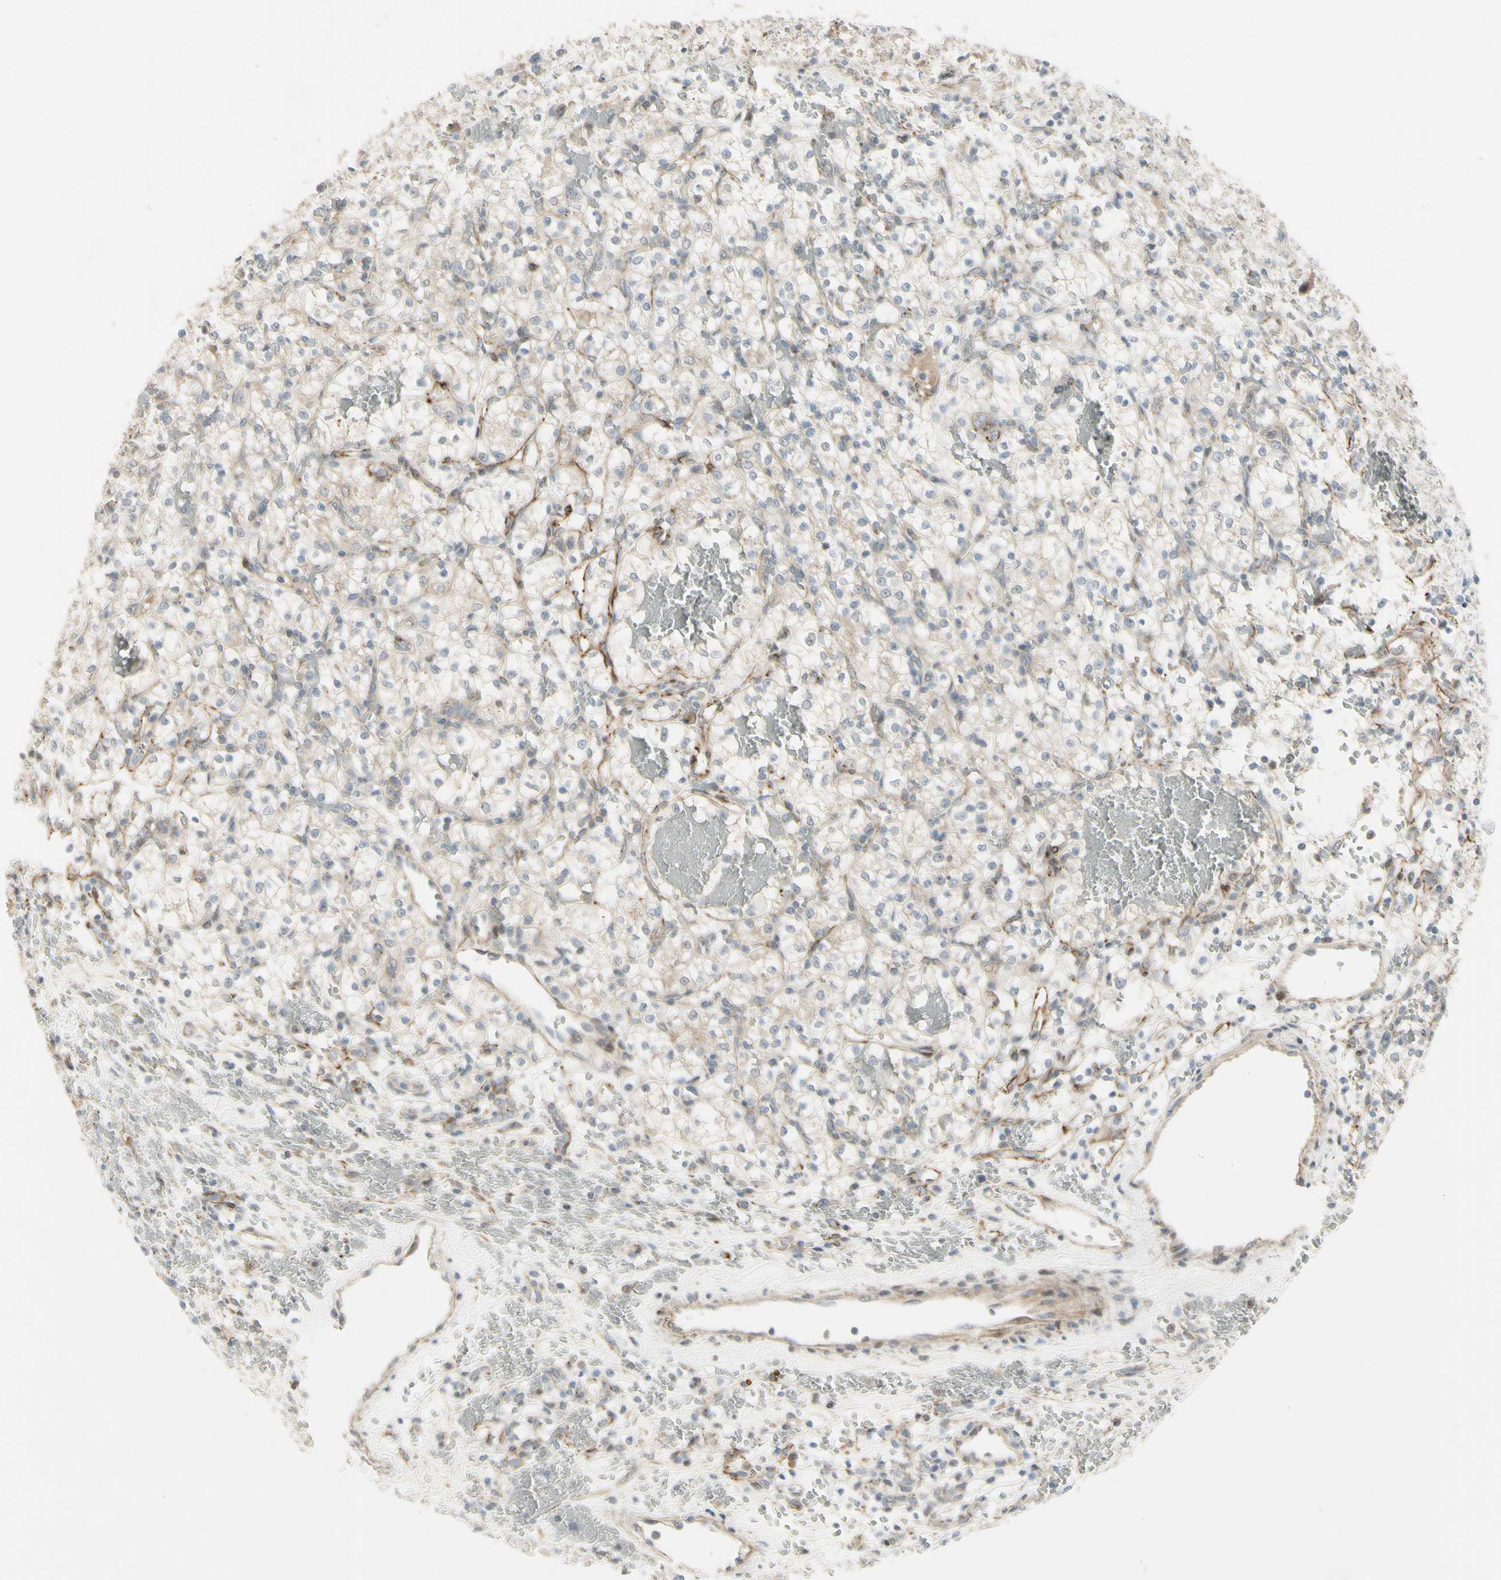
{"staining": {"intensity": "negative", "quantity": "none", "location": "none"}, "tissue": "renal cancer", "cell_type": "Tumor cells", "image_type": "cancer", "snomed": [{"axis": "morphology", "description": "Adenocarcinoma, NOS"}, {"axis": "topography", "description": "Kidney"}], "caption": "DAB (3,3'-diaminobenzidine) immunohistochemical staining of human renal cancer reveals no significant positivity in tumor cells.", "gene": "NDFIP1", "patient": {"sex": "female", "age": 60}}